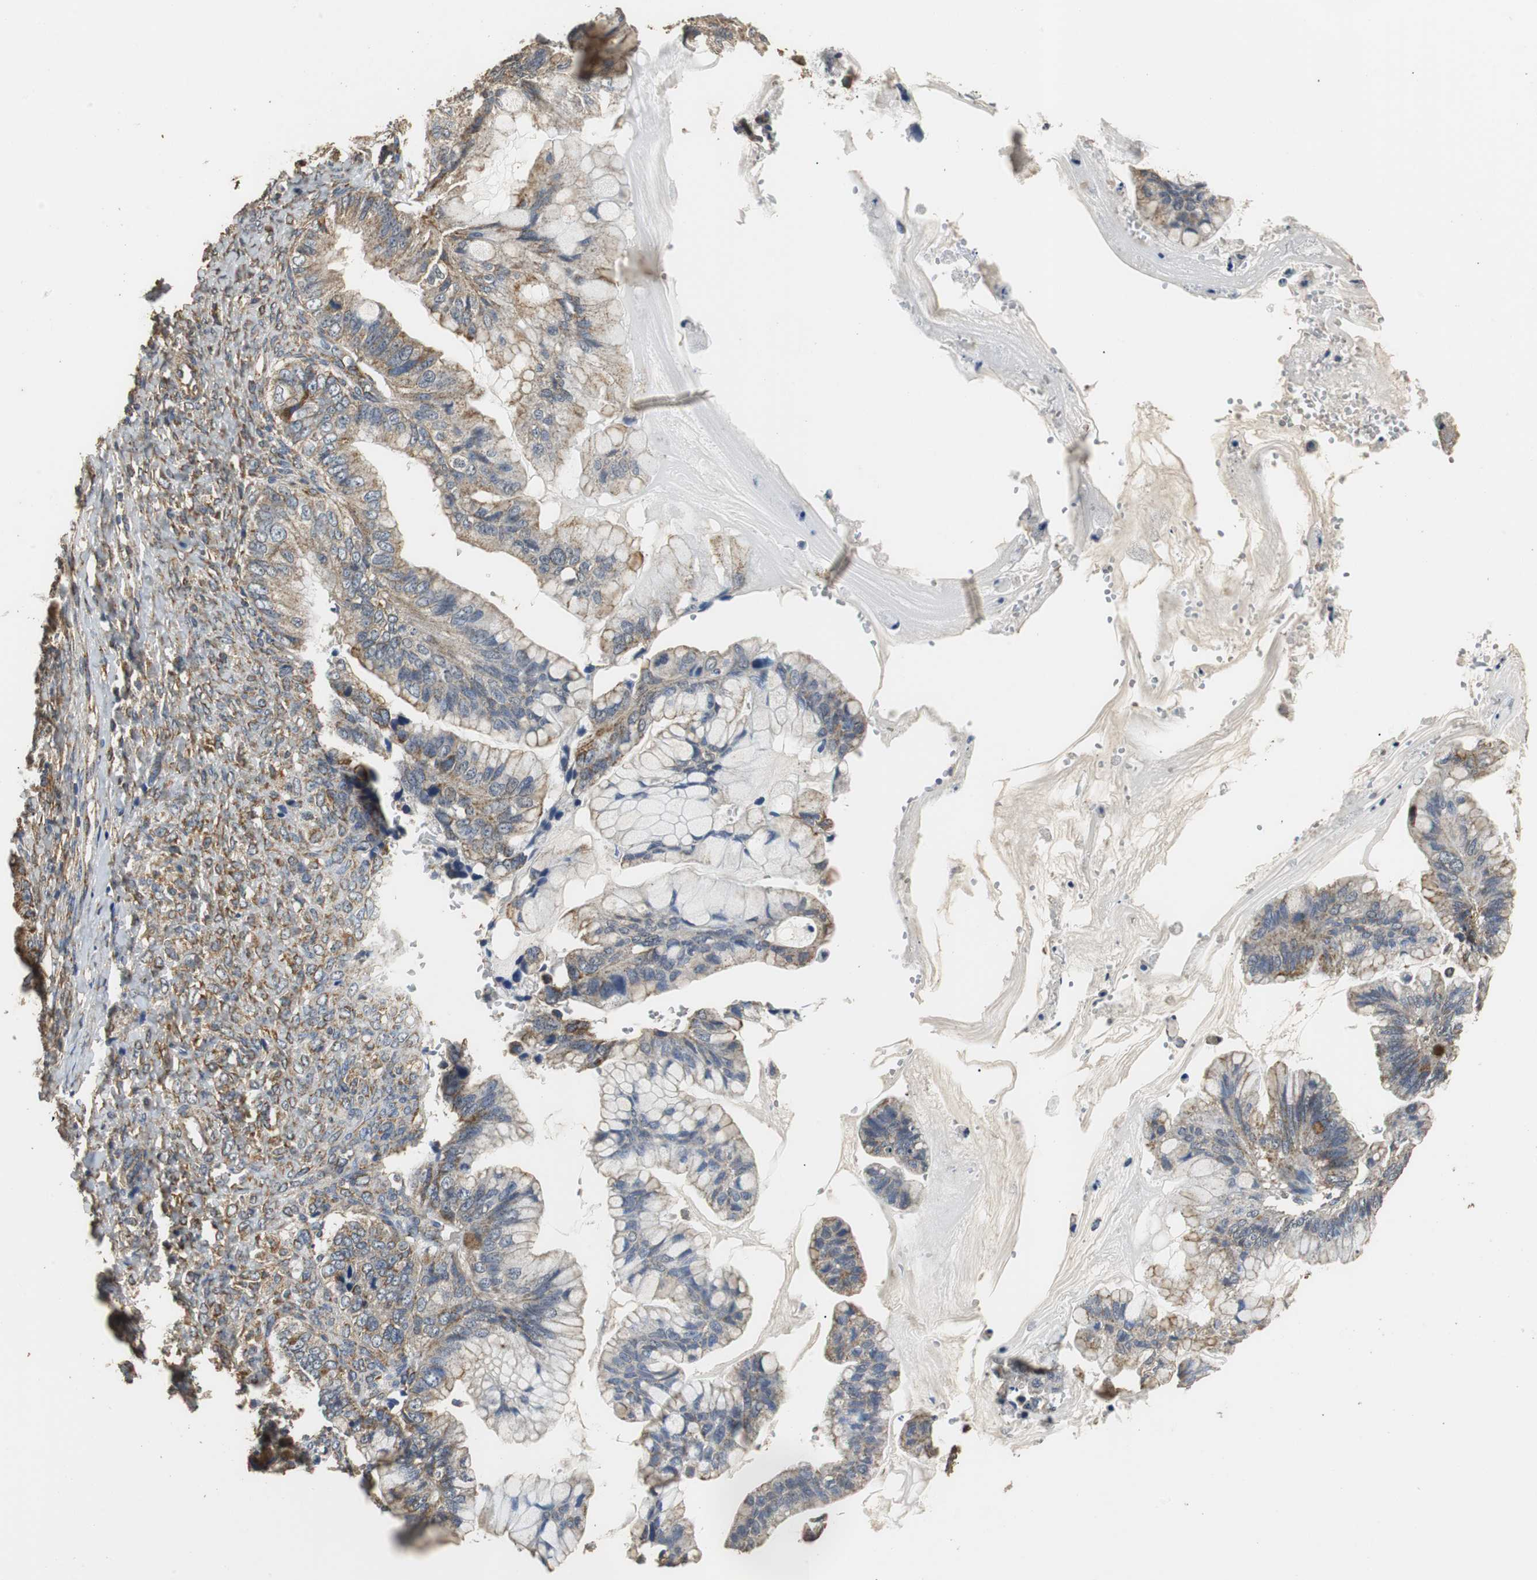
{"staining": {"intensity": "weak", "quantity": "25%-75%", "location": "cytoplasmic/membranous"}, "tissue": "ovarian cancer", "cell_type": "Tumor cells", "image_type": "cancer", "snomed": [{"axis": "morphology", "description": "Cystadenocarcinoma, mucinous, NOS"}, {"axis": "topography", "description": "Ovary"}], "caption": "Brown immunohistochemical staining in ovarian cancer demonstrates weak cytoplasmic/membranous positivity in approximately 25%-75% of tumor cells. (brown staining indicates protein expression, while blue staining denotes nuclei).", "gene": "NNT", "patient": {"sex": "female", "age": 36}}